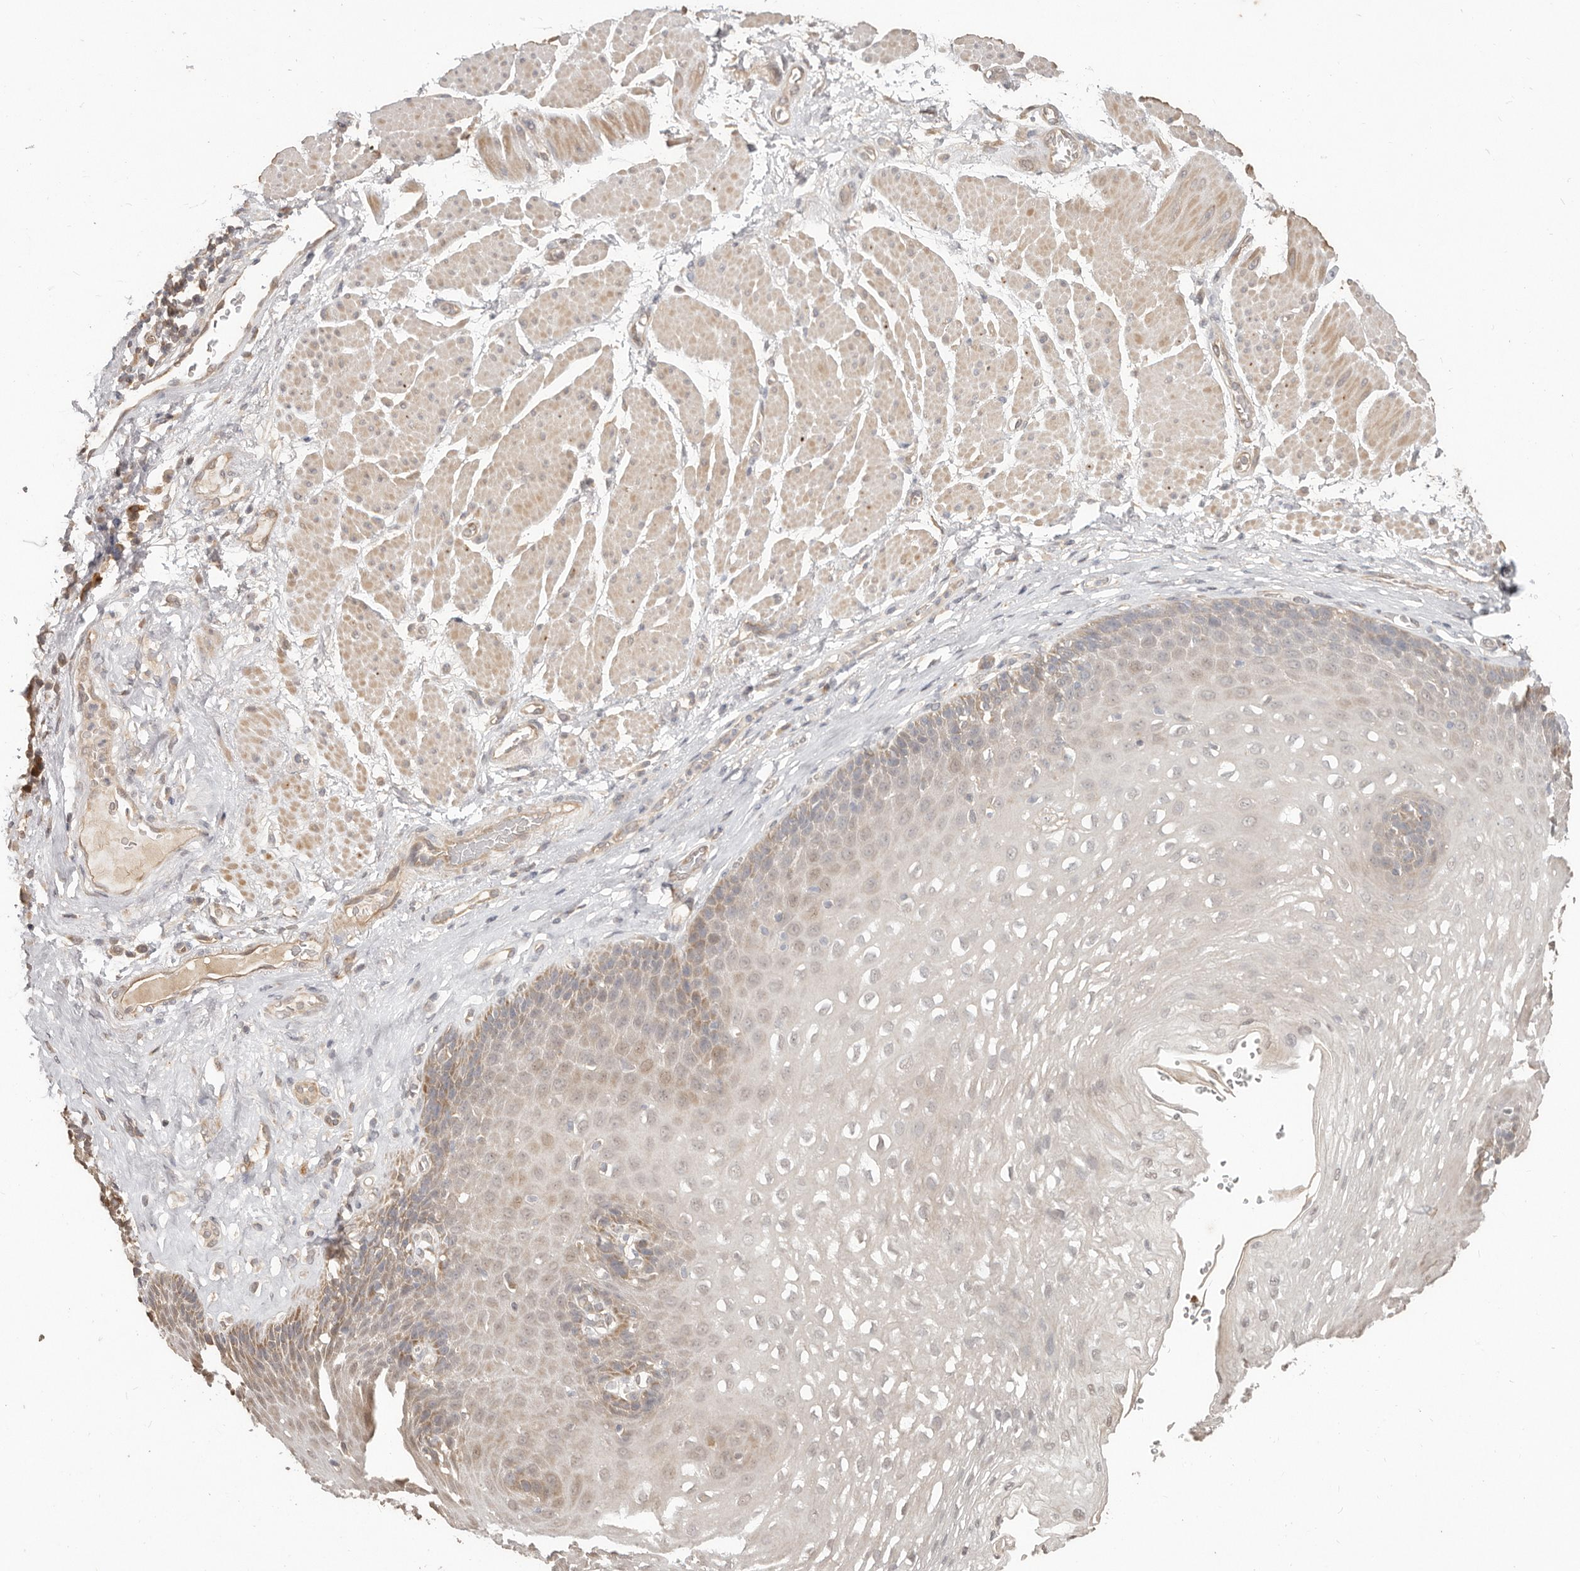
{"staining": {"intensity": "weak", "quantity": "<25%", "location": "cytoplasmic/membranous"}, "tissue": "esophagus", "cell_type": "Squamous epithelial cells", "image_type": "normal", "snomed": [{"axis": "morphology", "description": "Normal tissue, NOS"}, {"axis": "topography", "description": "Esophagus"}], "caption": "Immunohistochemical staining of benign human esophagus shows no significant positivity in squamous epithelial cells. (DAB immunohistochemistry (IHC) with hematoxylin counter stain).", "gene": "MTFR2", "patient": {"sex": "female", "age": 66}}